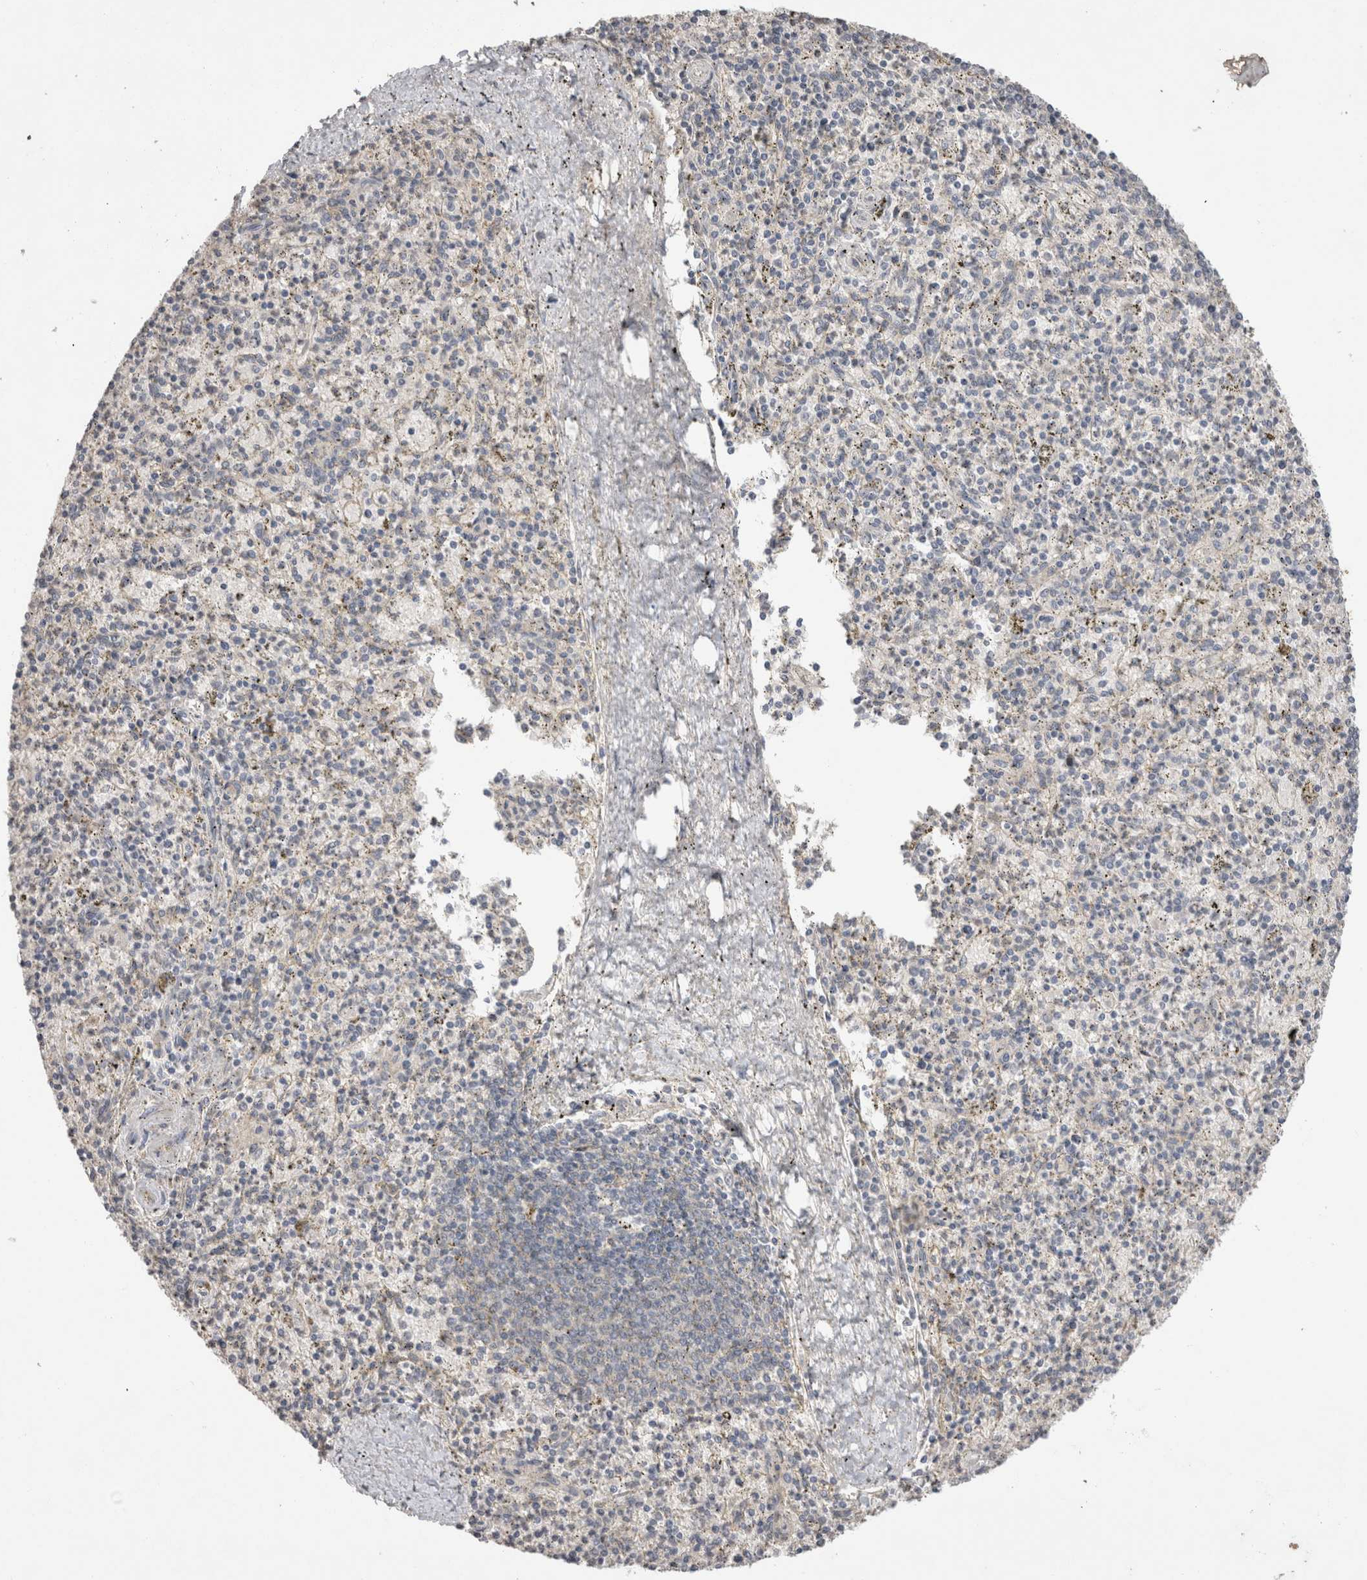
{"staining": {"intensity": "negative", "quantity": "none", "location": "none"}, "tissue": "spleen", "cell_type": "Cells in red pulp", "image_type": "normal", "snomed": [{"axis": "morphology", "description": "Normal tissue, NOS"}, {"axis": "topography", "description": "Spleen"}], "caption": "Histopathology image shows no protein staining in cells in red pulp of normal spleen. (DAB (3,3'-diaminobenzidine) IHC, high magnification).", "gene": "NAALADL2", "patient": {"sex": "male", "age": 72}}